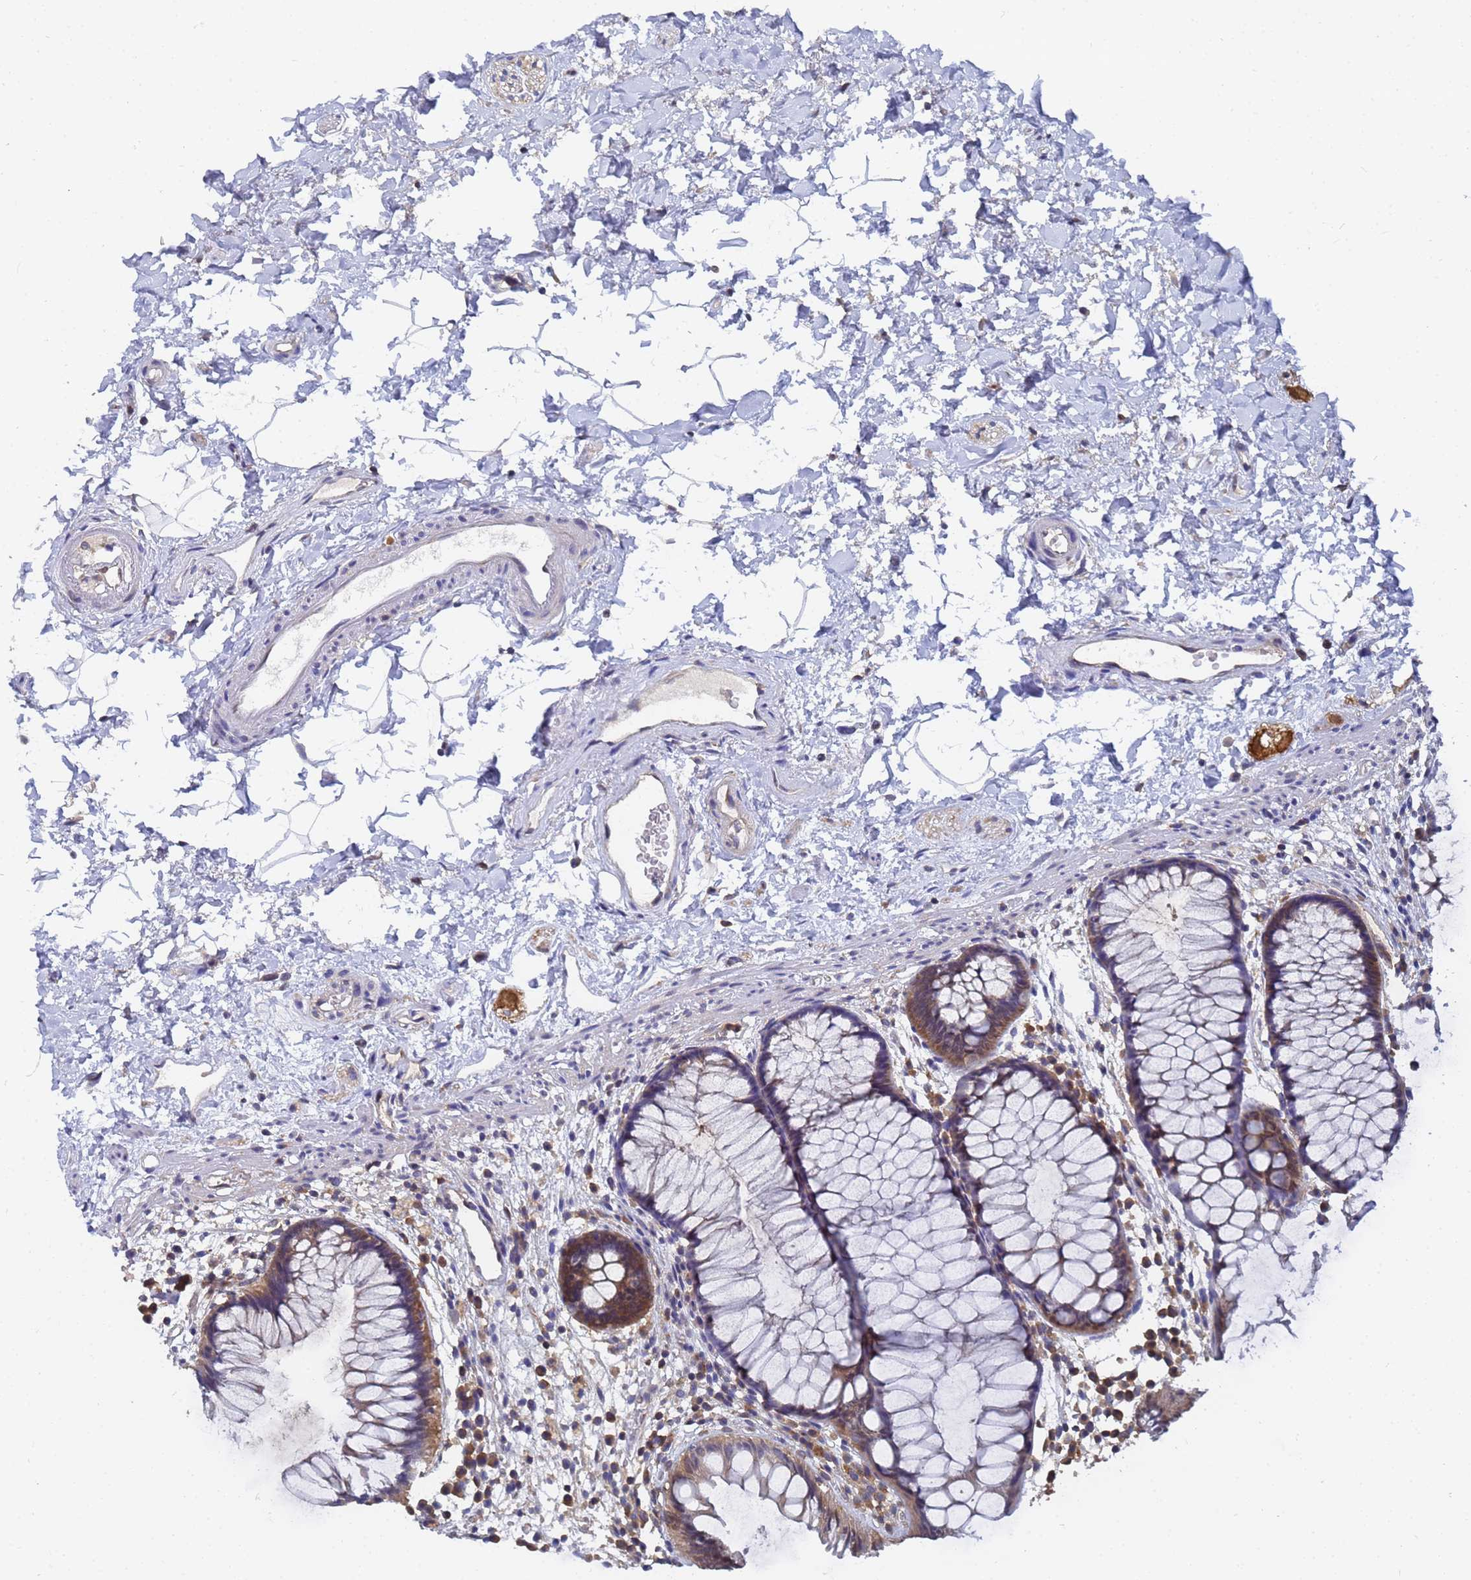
{"staining": {"intensity": "moderate", "quantity": ">75%", "location": "cytoplasmic/membranous"}, "tissue": "rectum", "cell_type": "Glandular cells", "image_type": "normal", "snomed": [{"axis": "morphology", "description": "Normal tissue, NOS"}, {"axis": "topography", "description": "Rectum"}], "caption": "Immunohistochemistry (IHC) (DAB) staining of unremarkable human rectum demonstrates moderate cytoplasmic/membranous protein expression in about >75% of glandular cells.", "gene": "ALS2CL", "patient": {"sex": "male", "age": 51}}